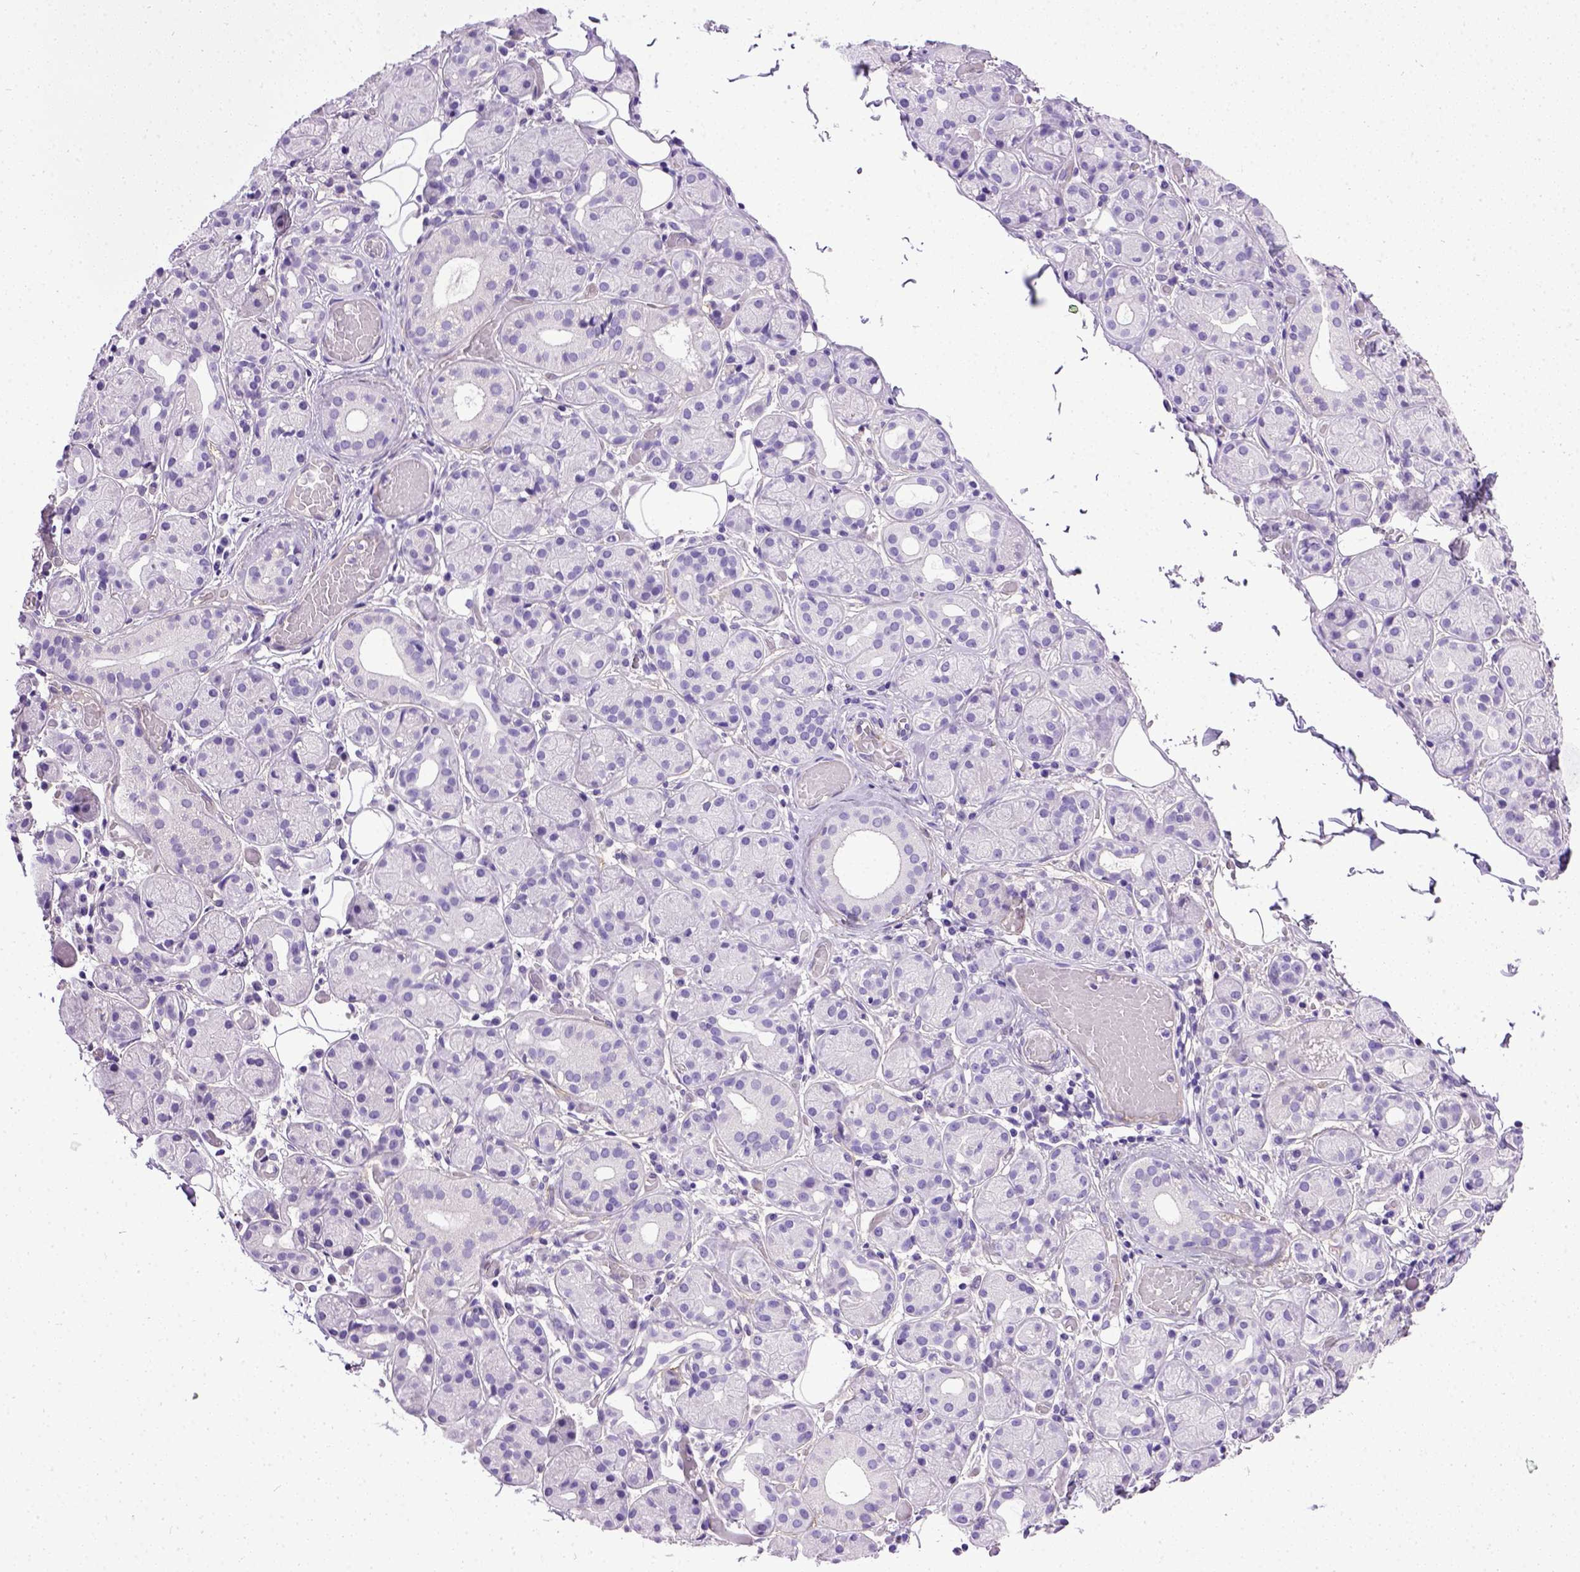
{"staining": {"intensity": "negative", "quantity": "none", "location": "none"}, "tissue": "salivary gland", "cell_type": "Glandular cells", "image_type": "normal", "snomed": [{"axis": "morphology", "description": "Normal tissue, NOS"}, {"axis": "topography", "description": "Salivary gland"}, {"axis": "topography", "description": "Peripheral nerve tissue"}], "caption": "A histopathology image of salivary gland stained for a protein shows no brown staining in glandular cells.", "gene": "ENG", "patient": {"sex": "male", "age": 71}}